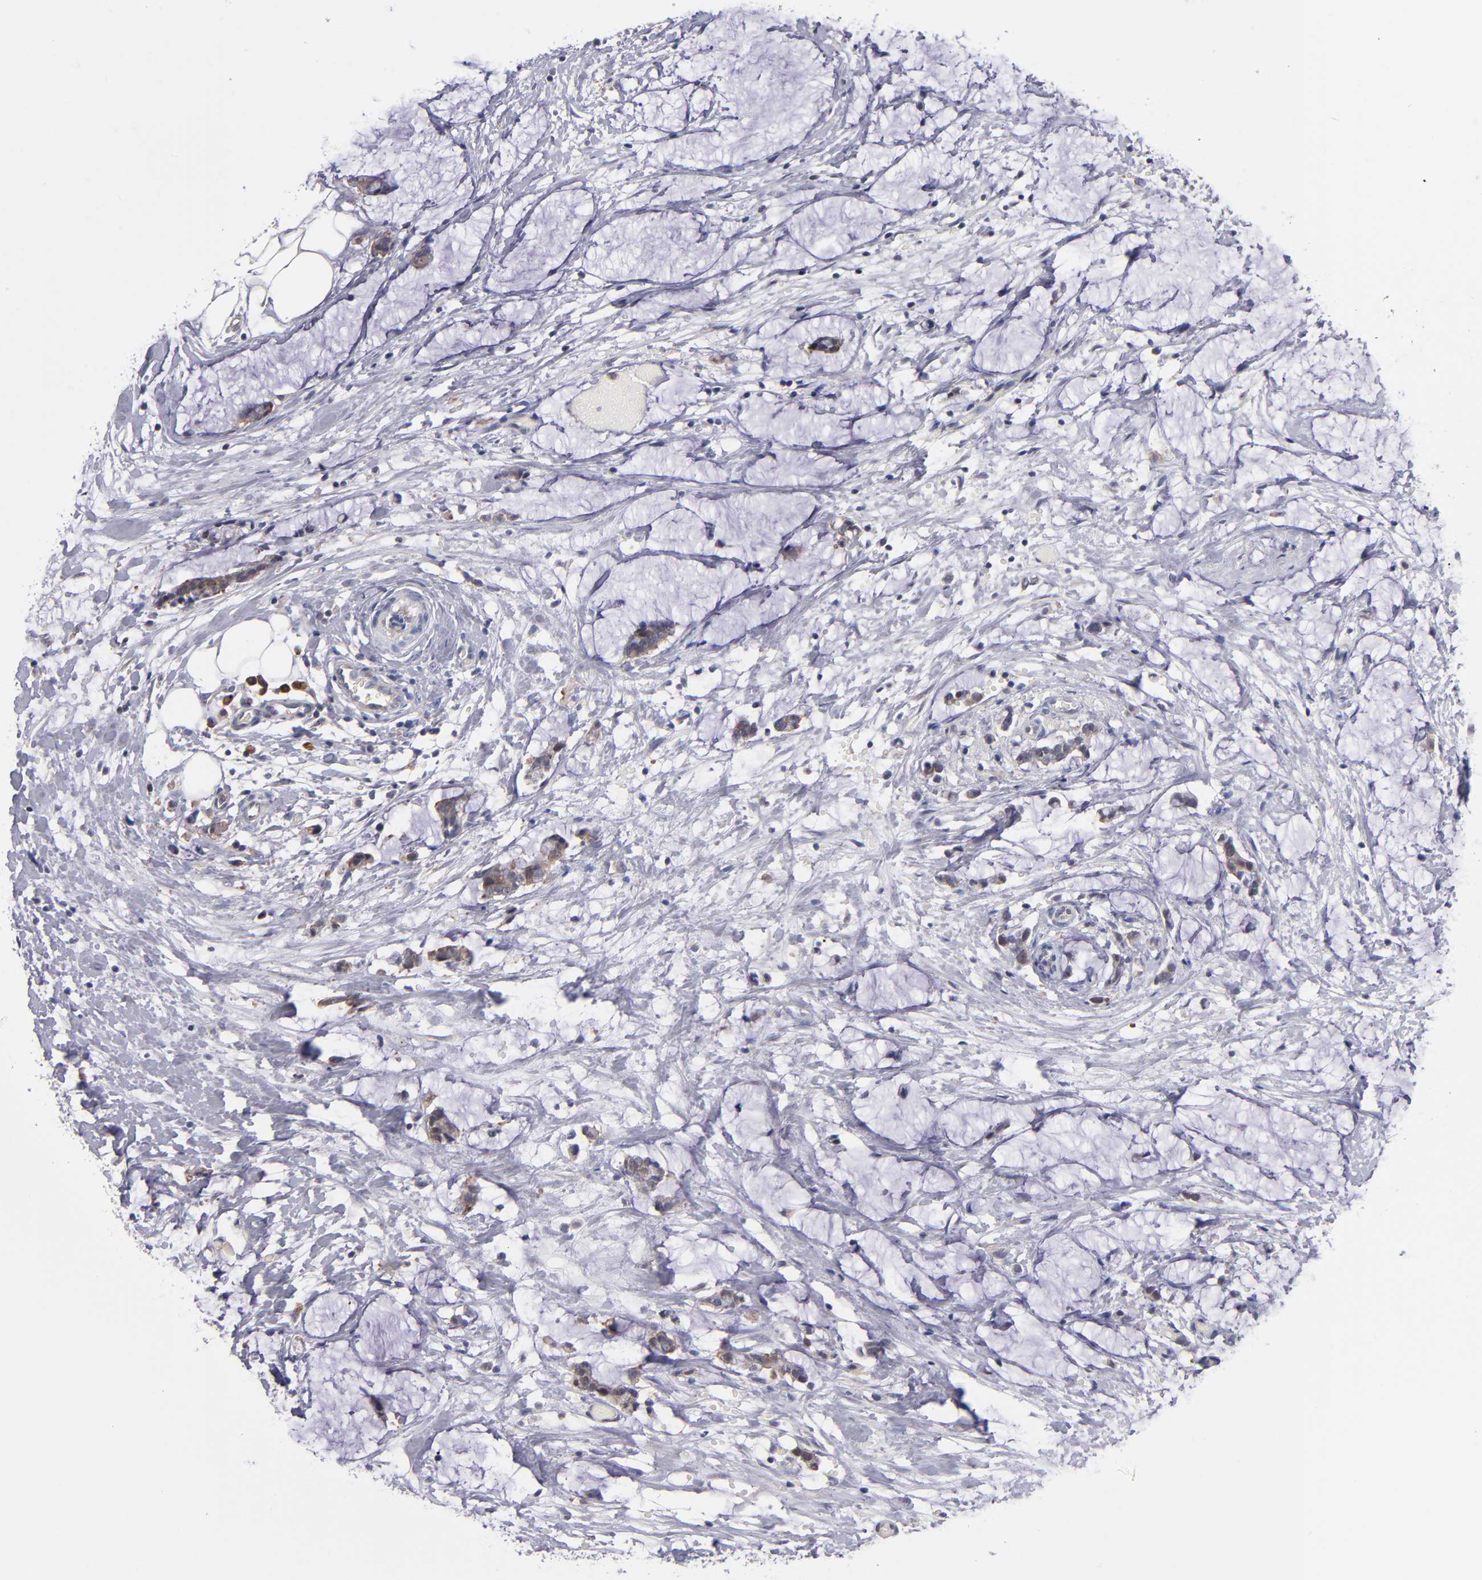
{"staining": {"intensity": "negative", "quantity": "none", "location": "none"}, "tissue": "colorectal cancer", "cell_type": "Tumor cells", "image_type": "cancer", "snomed": [{"axis": "morphology", "description": "Adenocarcinoma, NOS"}, {"axis": "topography", "description": "Colon"}], "caption": "High power microscopy photomicrograph of an immunohistochemistry (IHC) histopathology image of adenocarcinoma (colorectal), revealing no significant positivity in tumor cells.", "gene": "EIF3L", "patient": {"sex": "male", "age": 14}}